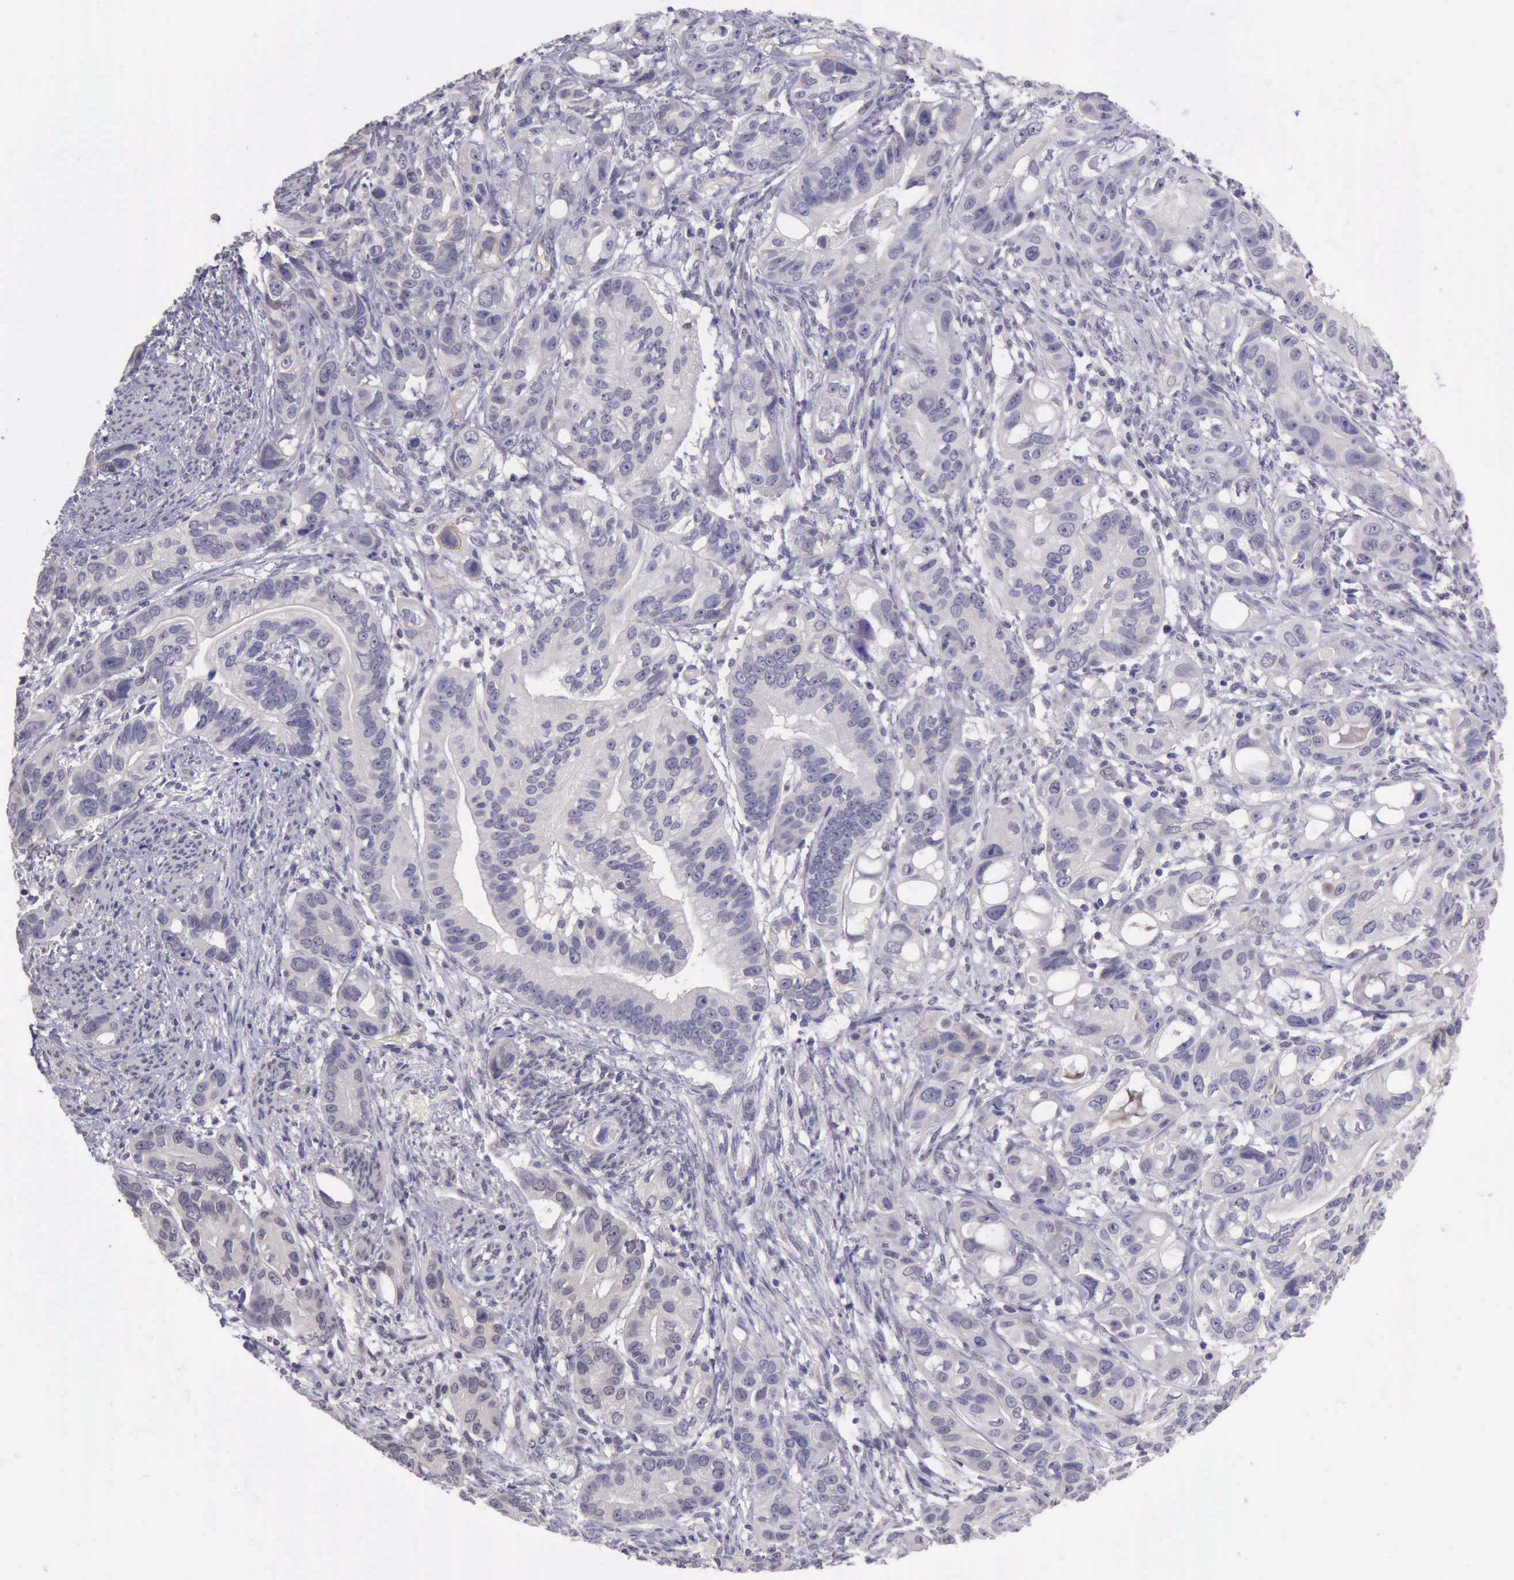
{"staining": {"intensity": "negative", "quantity": "none", "location": "none"}, "tissue": "stomach cancer", "cell_type": "Tumor cells", "image_type": "cancer", "snomed": [{"axis": "morphology", "description": "Adenocarcinoma, NOS"}, {"axis": "topography", "description": "Stomach, upper"}], "caption": "Tumor cells show no significant protein staining in adenocarcinoma (stomach). The staining is performed using DAB (3,3'-diaminobenzidine) brown chromogen with nuclei counter-stained in using hematoxylin.", "gene": "KCND1", "patient": {"sex": "male", "age": 47}}